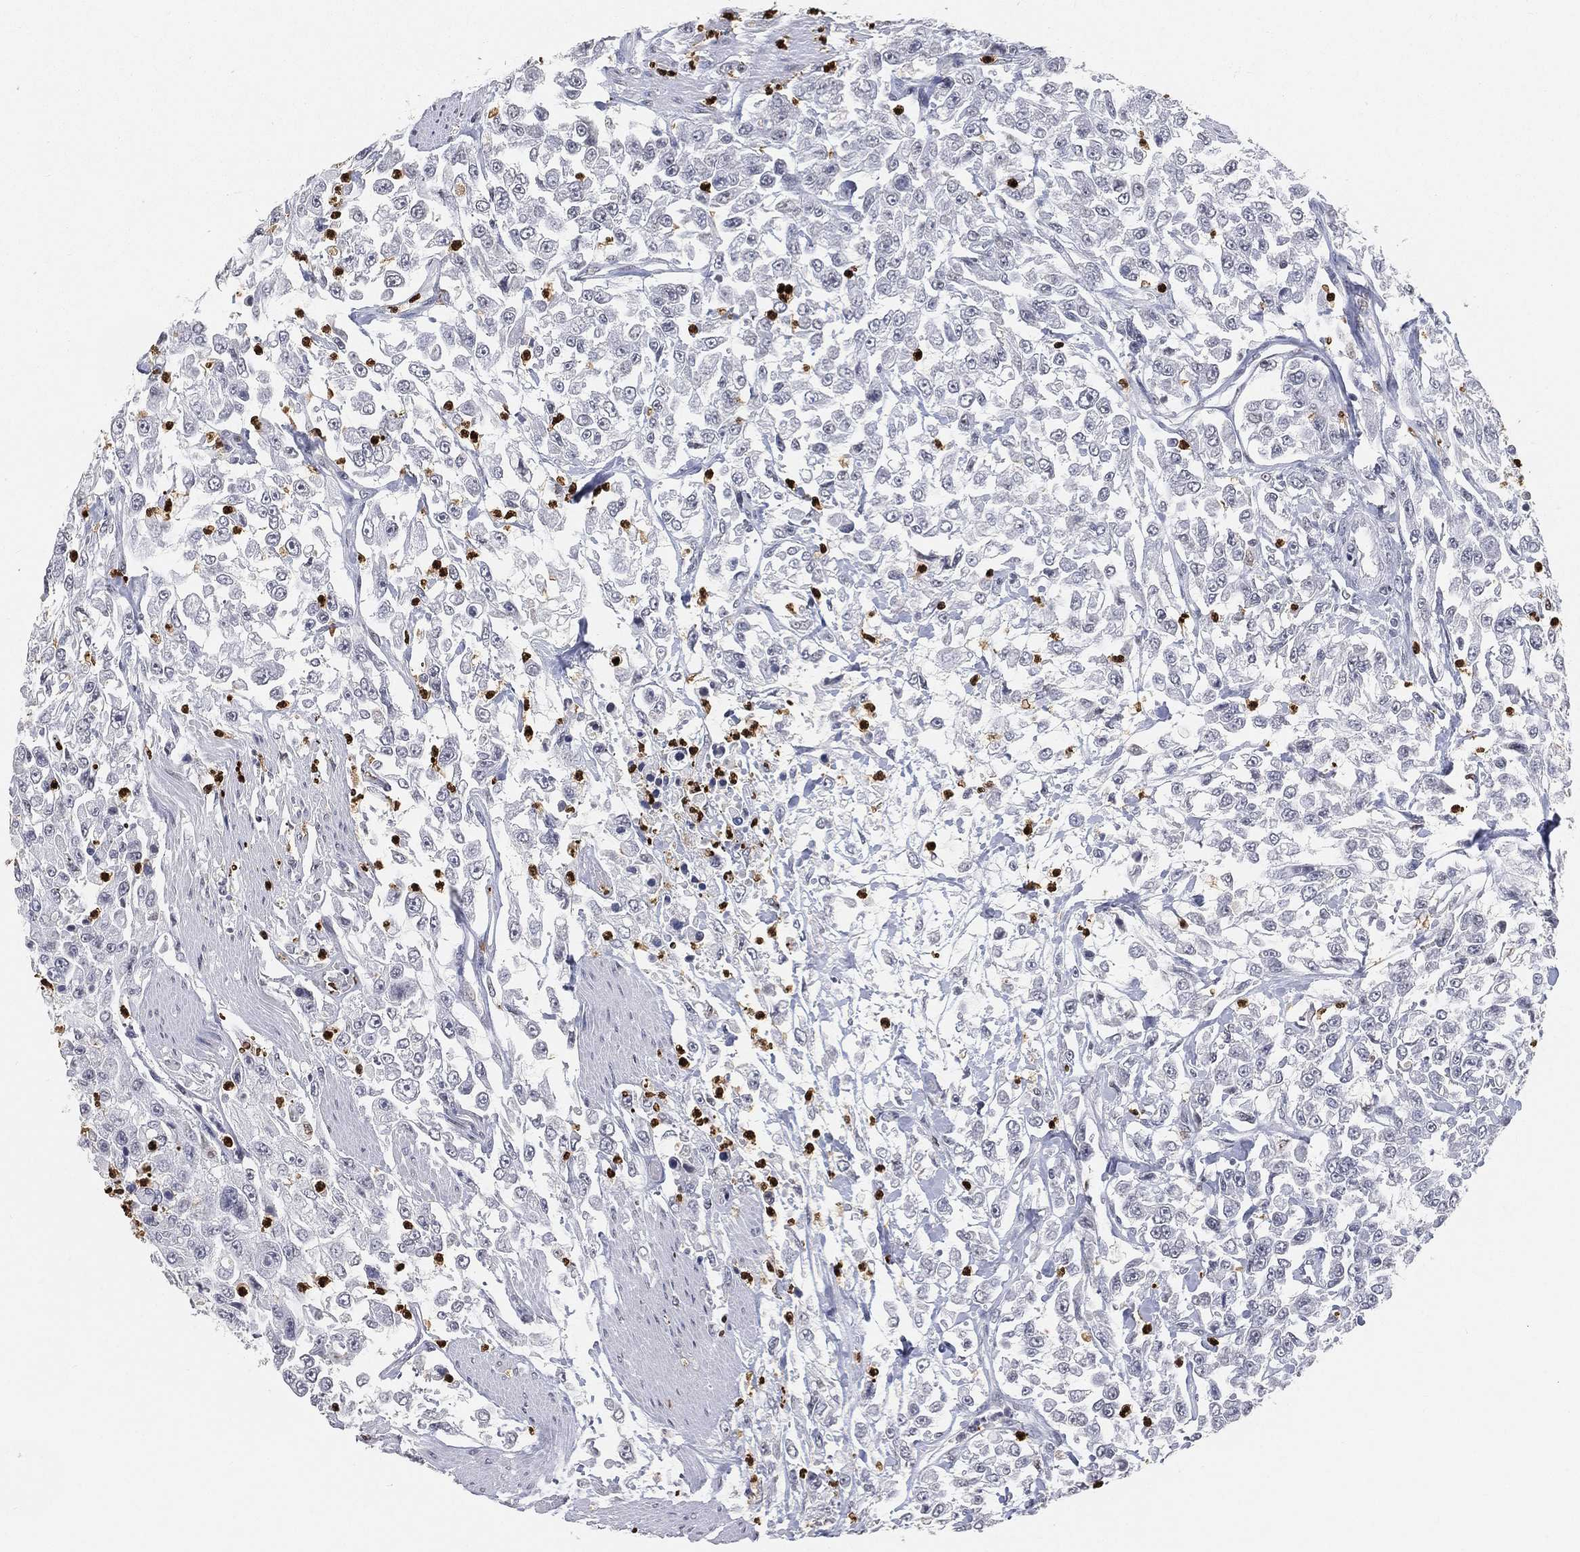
{"staining": {"intensity": "negative", "quantity": "none", "location": "none"}, "tissue": "urothelial cancer", "cell_type": "Tumor cells", "image_type": "cancer", "snomed": [{"axis": "morphology", "description": "Urothelial carcinoma, High grade"}, {"axis": "topography", "description": "Urinary bladder"}], "caption": "High-grade urothelial carcinoma stained for a protein using immunohistochemistry (IHC) demonstrates no expression tumor cells.", "gene": "ARG1", "patient": {"sex": "male", "age": 46}}